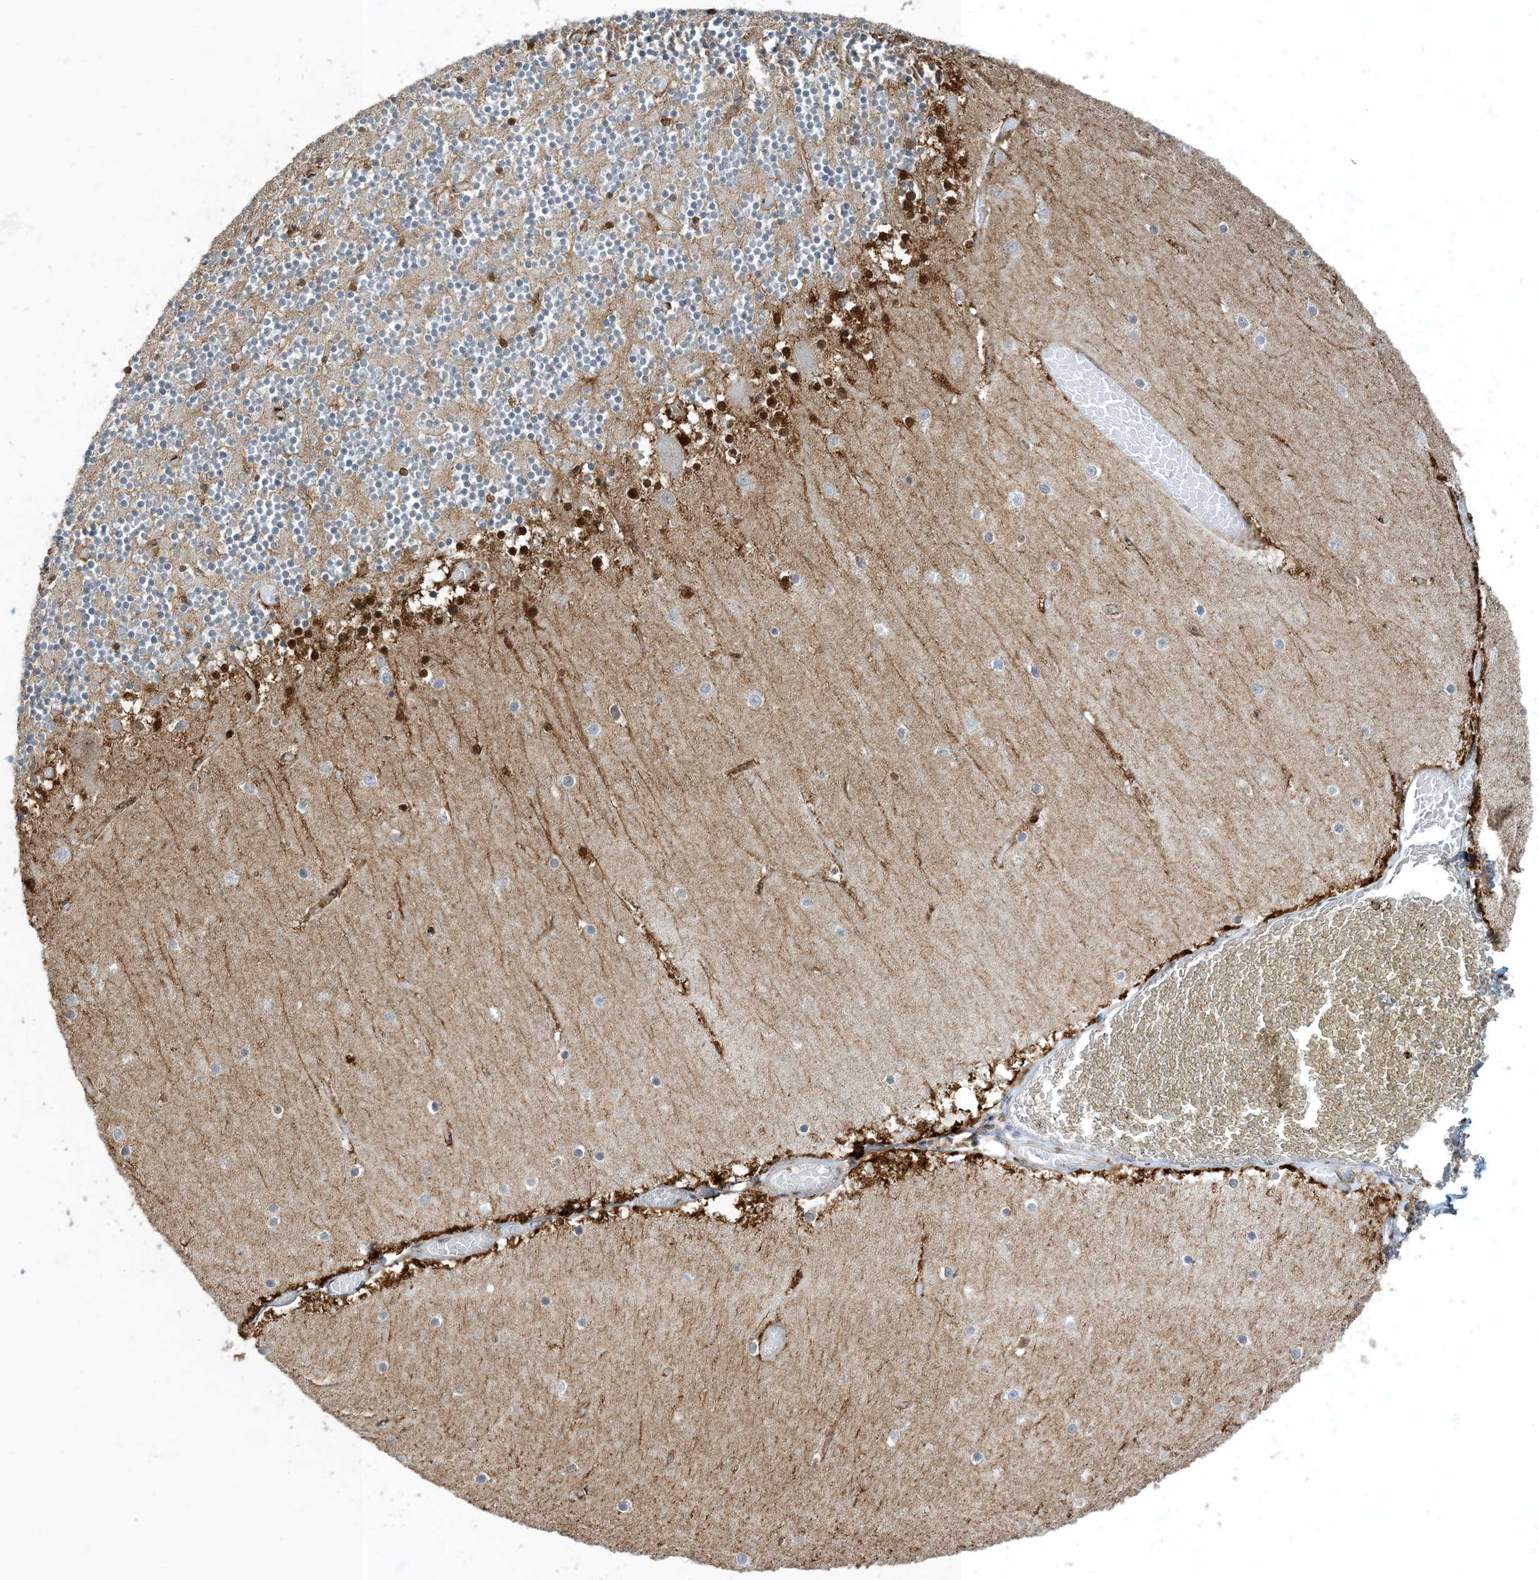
{"staining": {"intensity": "weak", "quantity": "25%-75%", "location": "cytoplasmic/membranous"}, "tissue": "cerebellum", "cell_type": "Cells in granular layer", "image_type": "normal", "snomed": [{"axis": "morphology", "description": "Normal tissue, NOS"}, {"axis": "topography", "description": "Cerebellum"}], "caption": "This micrograph exhibits IHC staining of unremarkable human cerebellum, with low weak cytoplasmic/membranous staining in about 25%-75% of cells in granular layer.", "gene": "MBD1", "patient": {"sex": "female", "age": 28}}